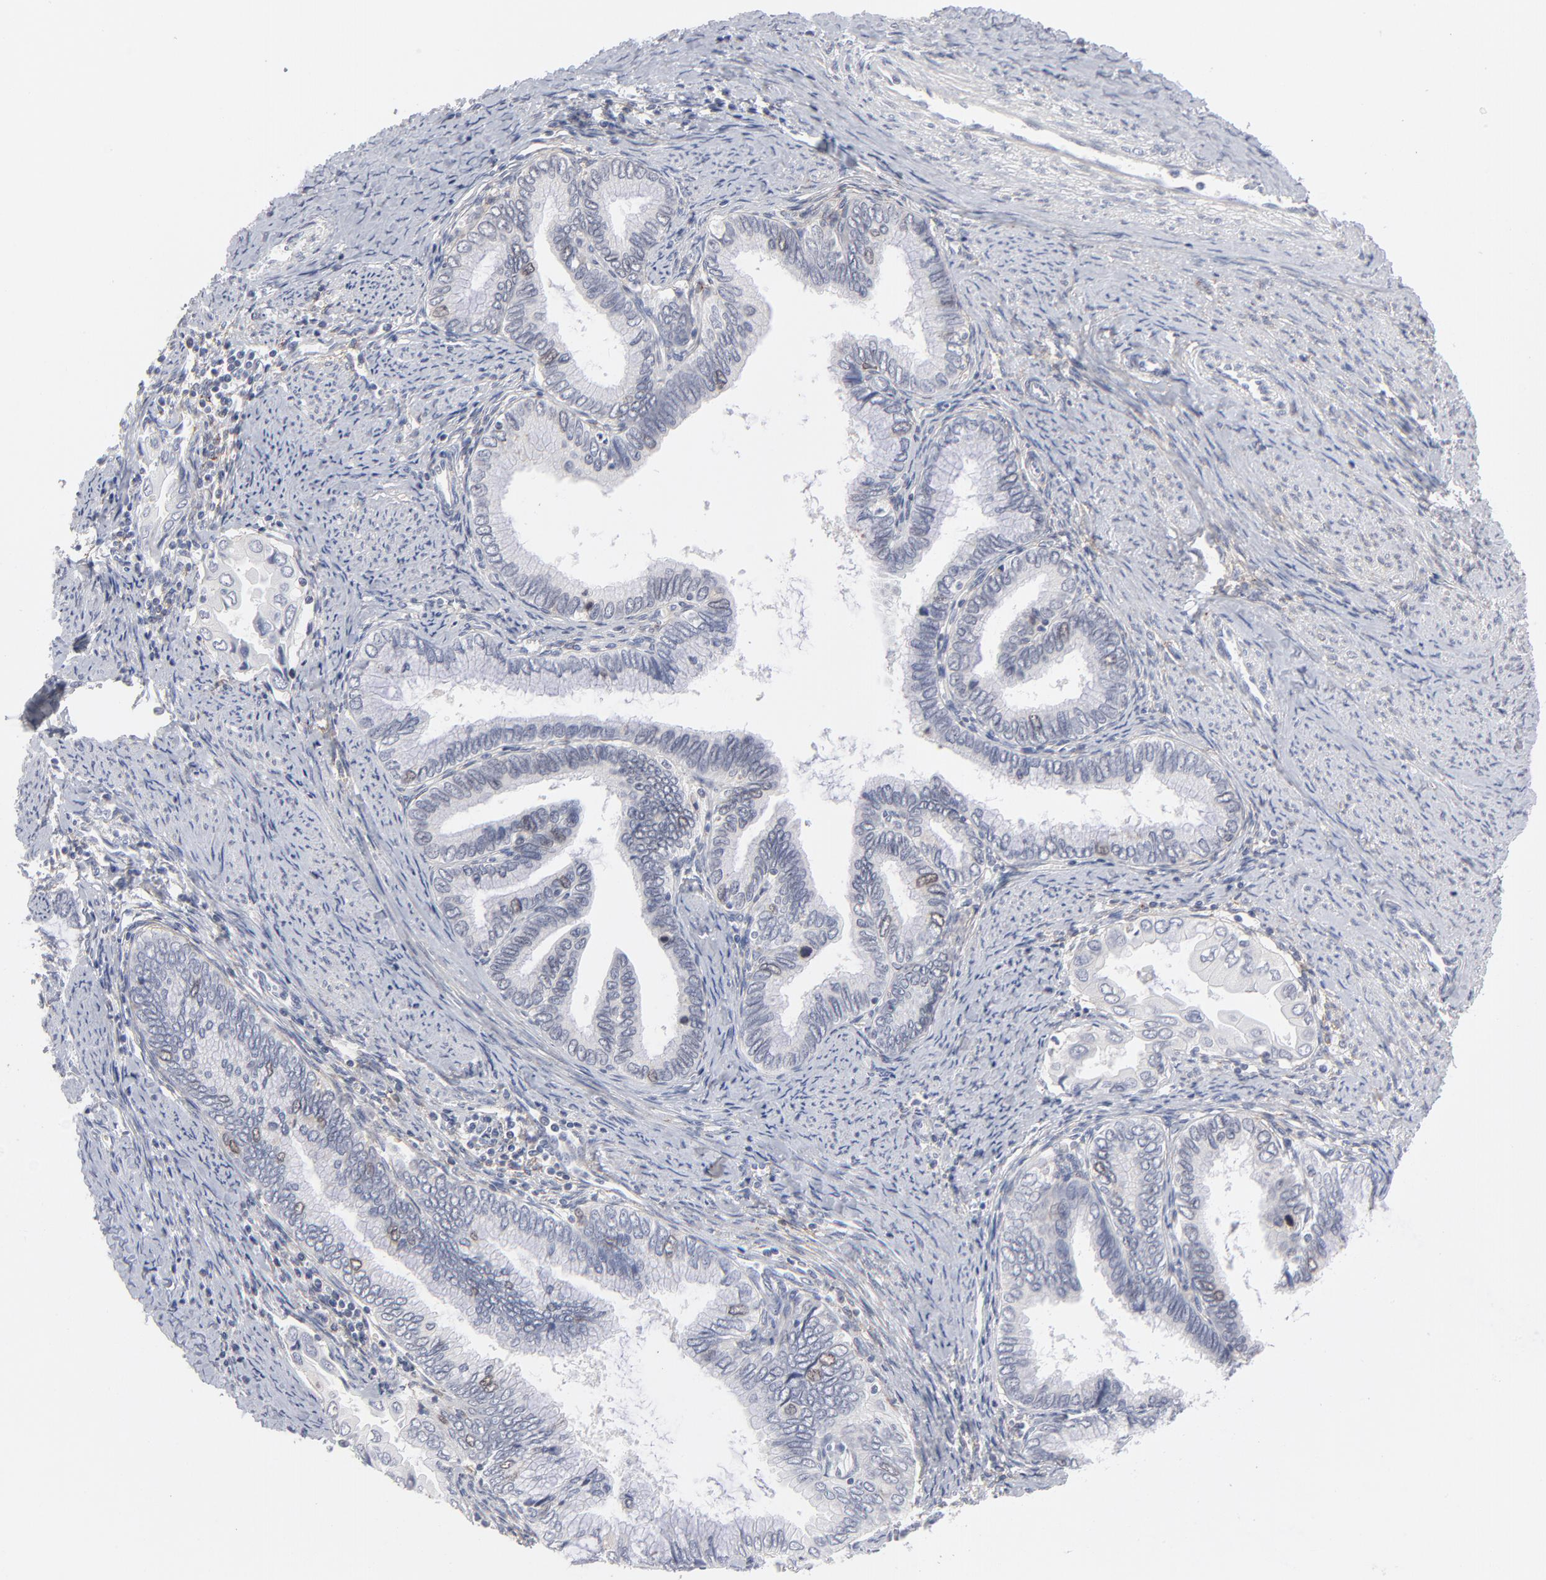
{"staining": {"intensity": "weak", "quantity": "<25%", "location": "nuclear"}, "tissue": "cervical cancer", "cell_type": "Tumor cells", "image_type": "cancer", "snomed": [{"axis": "morphology", "description": "Adenocarcinoma, NOS"}, {"axis": "topography", "description": "Cervix"}], "caption": "The micrograph exhibits no significant positivity in tumor cells of cervical cancer.", "gene": "AURKA", "patient": {"sex": "female", "age": 49}}